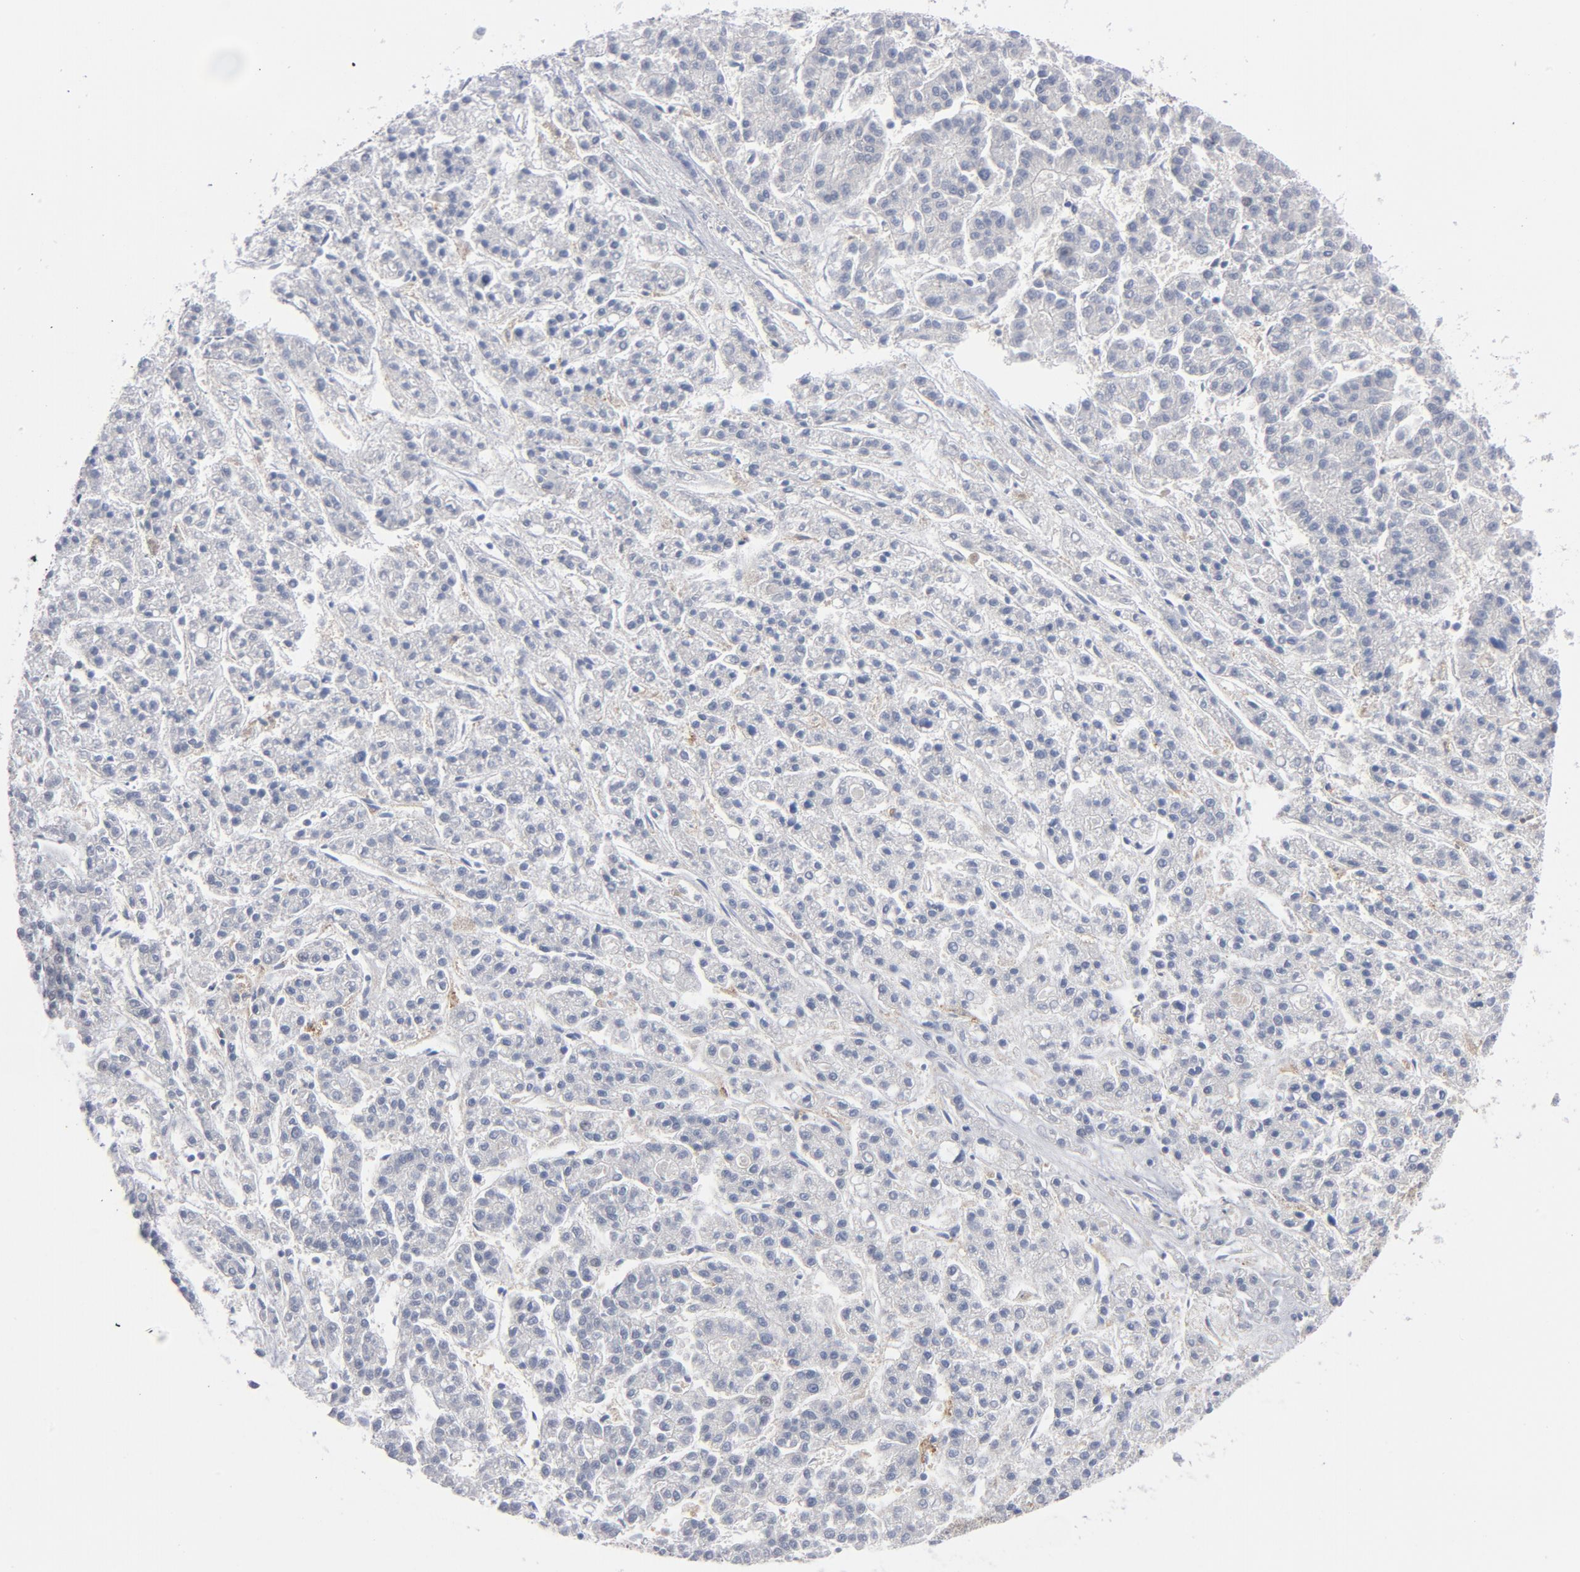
{"staining": {"intensity": "negative", "quantity": "none", "location": "none"}, "tissue": "liver cancer", "cell_type": "Tumor cells", "image_type": "cancer", "snomed": [{"axis": "morphology", "description": "Carcinoma, Hepatocellular, NOS"}, {"axis": "topography", "description": "Liver"}], "caption": "Human liver hepatocellular carcinoma stained for a protein using immunohistochemistry (IHC) displays no staining in tumor cells.", "gene": "CD86", "patient": {"sex": "male", "age": 70}}